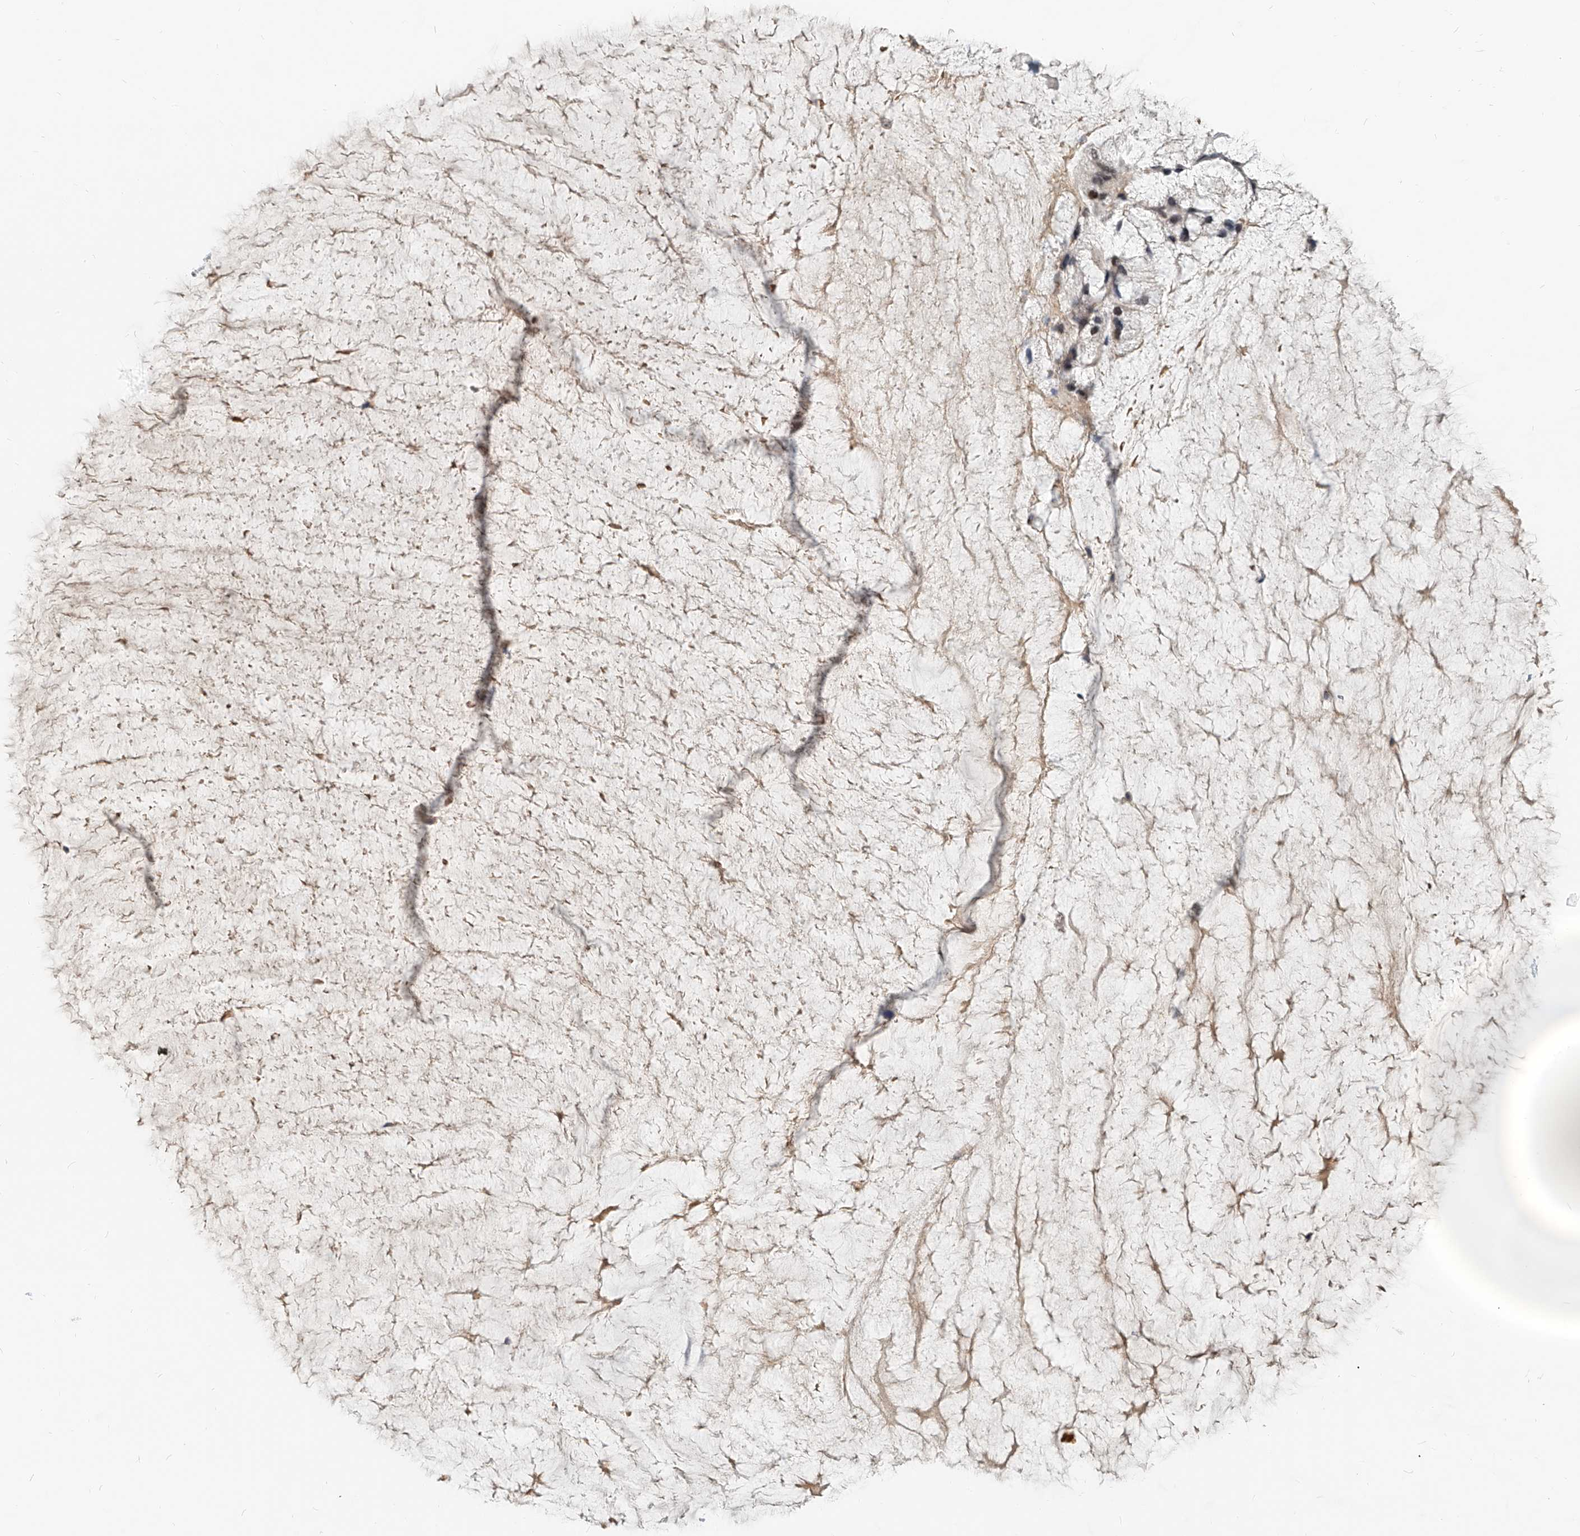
{"staining": {"intensity": "weak", "quantity": "<25%", "location": "nuclear"}, "tissue": "ovarian cancer", "cell_type": "Tumor cells", "image_type": "cancer", "snomed": [{"axis": "morphology", "description": "Cystadenocarcinoma, mucinous, NOS"}, {"axis": "topography", "description": "Ovary"}], "caption": "A photomicrograph of ovarian cancer (mucinous cystadenocarcinoma) stained for a protein demonstrates no brown staining in tumor cells.", "gene": "SASH1", "patient": {"sex": "female", "age": 37}}